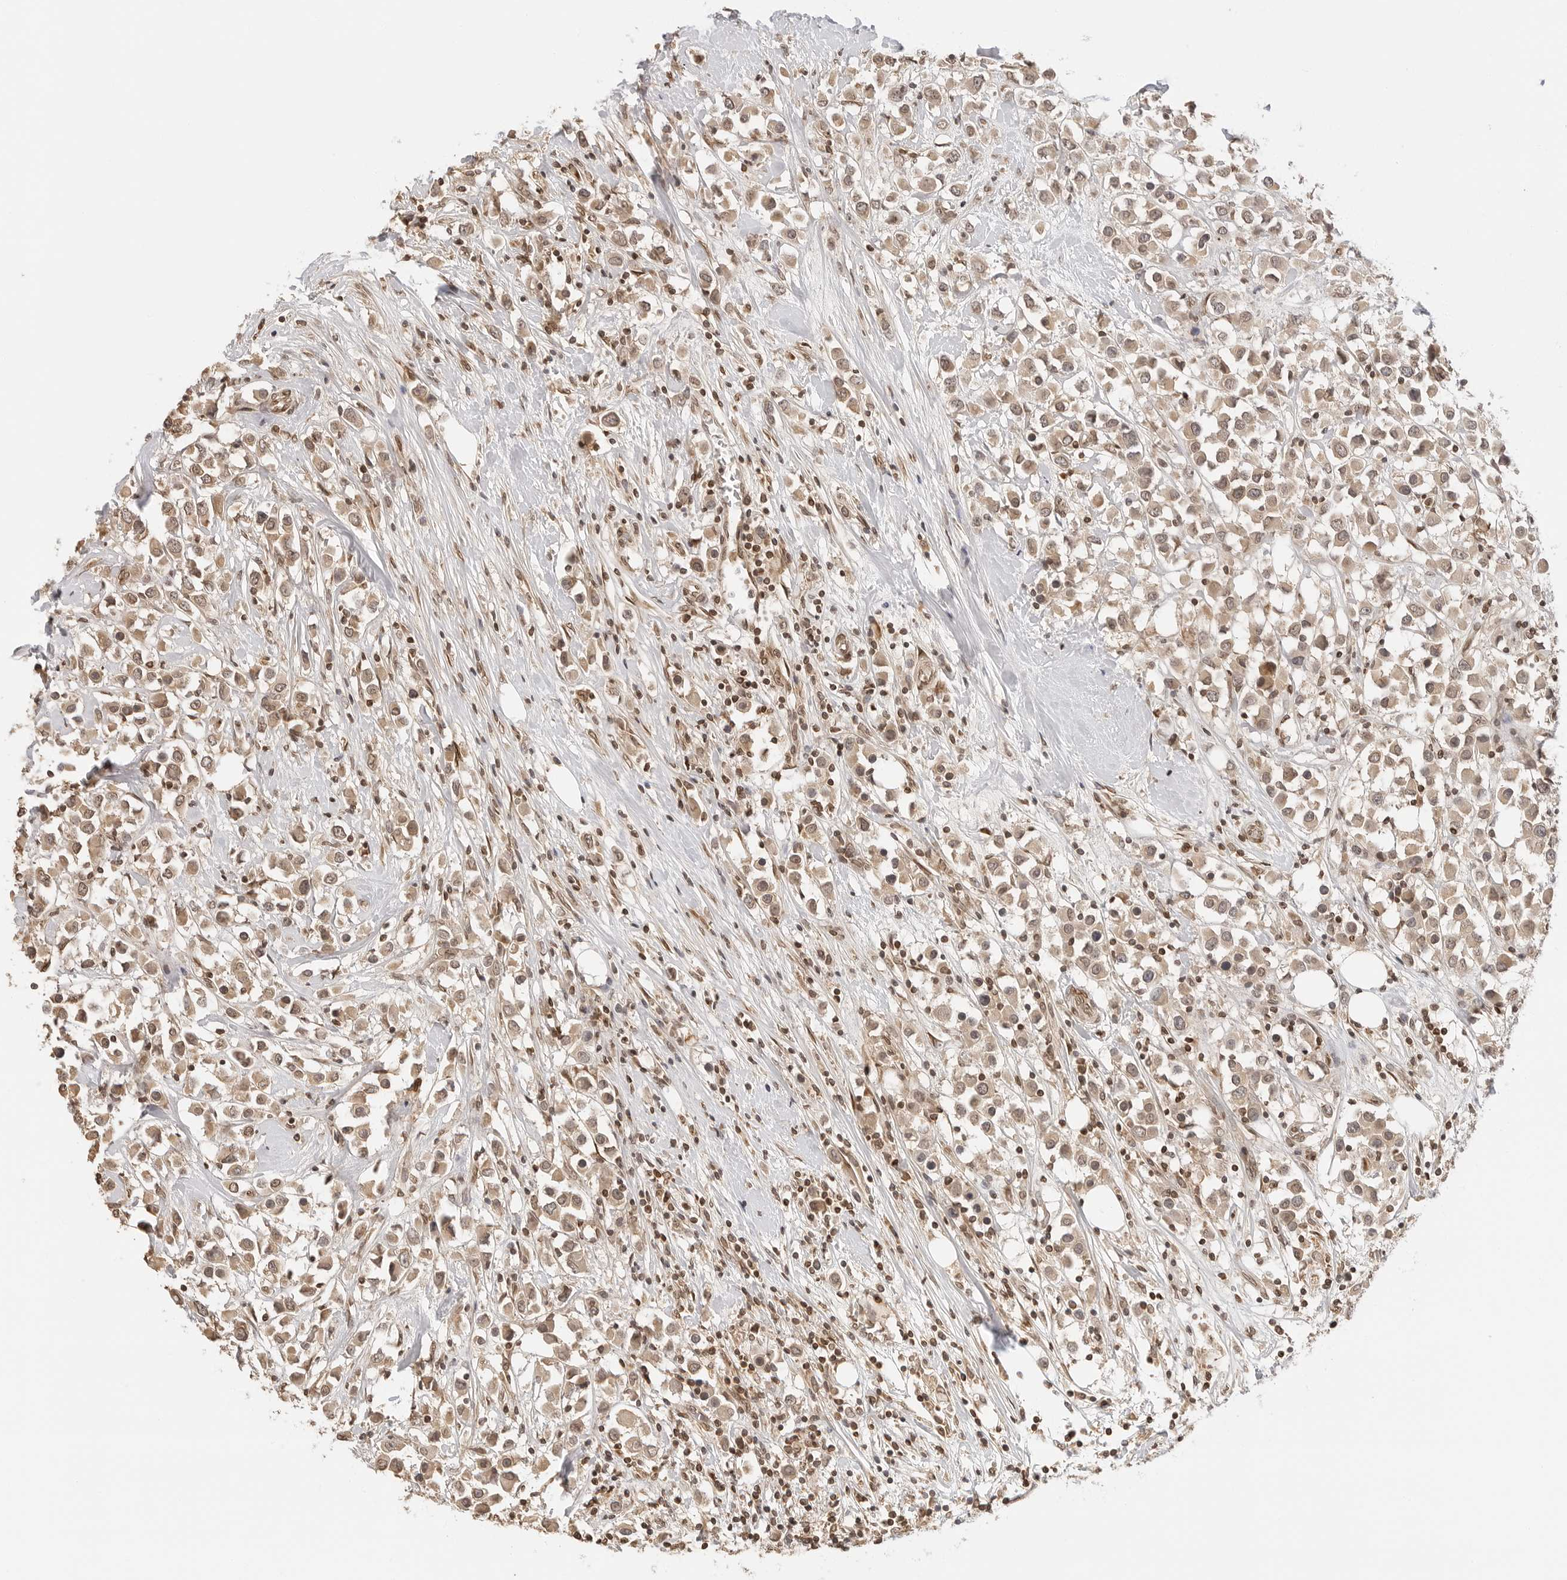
{"staining": {"intensity": "weak", "quantity": ">75%", "location": "cytoplasmic/membranous,nuclear"}, "tissue": "breast cancer", "cell_type": "Tumor cells", "image_type": "cancer", "snomed": [{"axis": "morphology", "description": "Duct carcinoma"}, {"axis": "topography", "description": "Breast"}], "caption": "Human invasive ductal carcinoma (breast) stained with a brown dye displays weak cytoplasmic/membranous and nuclear positive positivity in about >75% of tumor cells.", "gene": "POLH", "patient": {"sex": "female", "age": 61}}